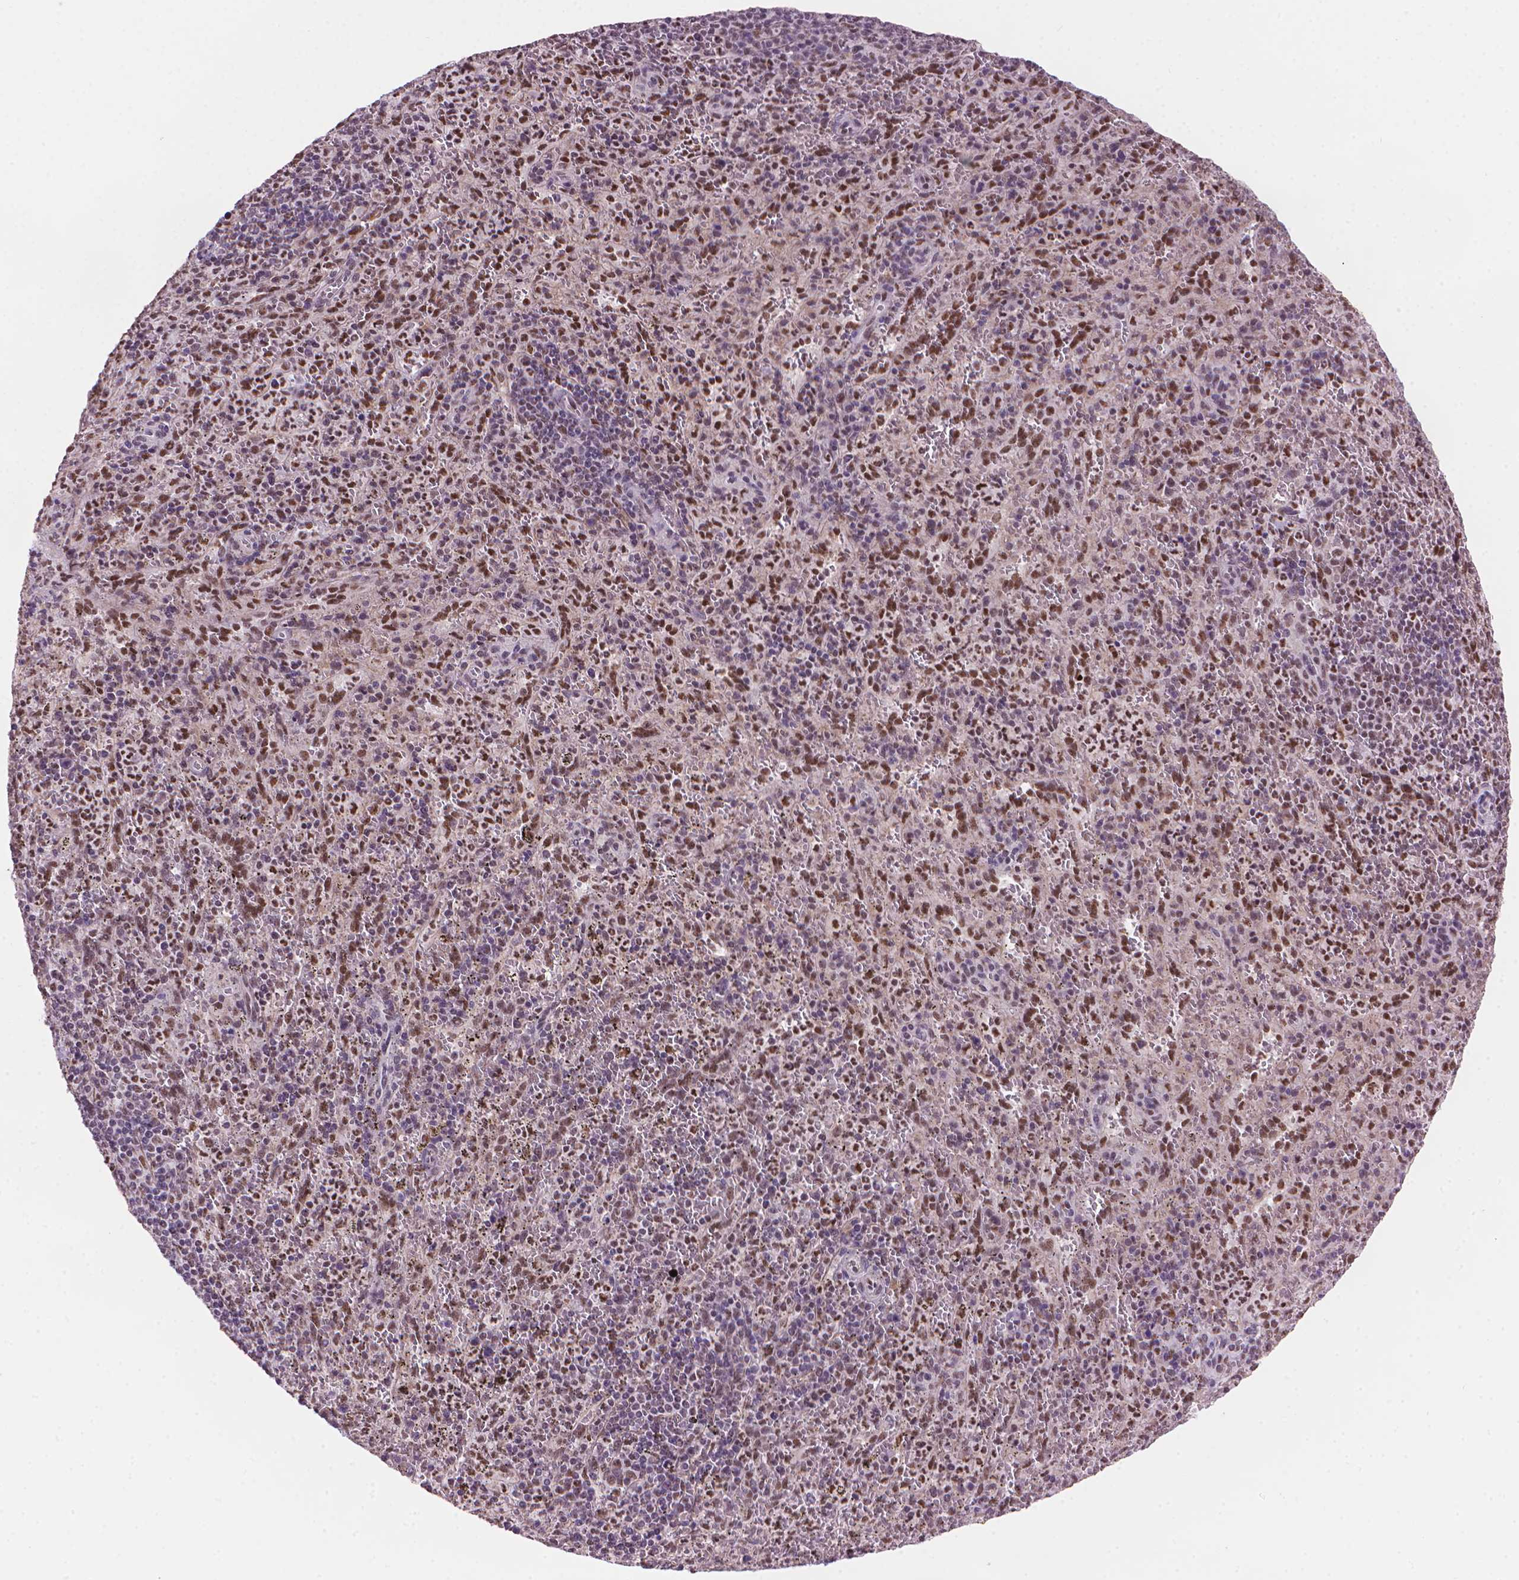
{"staining": {"intensity": "negative", "quantity": "none", "location": "none"}, "tissue": "spleen", "cell_type": "Cells in red pulp", "image_type": "normal", "snomed": [{"axis": "morphology", "description": "Normal tissue, NOS"}, {"axis": "topography", "description": "Spleen"}], "caption": "A high-resolution histopathology image shows IHC staining of normal spleen, which displays no significant expression in cells in red pulp.", "gene": "UBN1", "patient": {"sex": "male", "age": 57}}